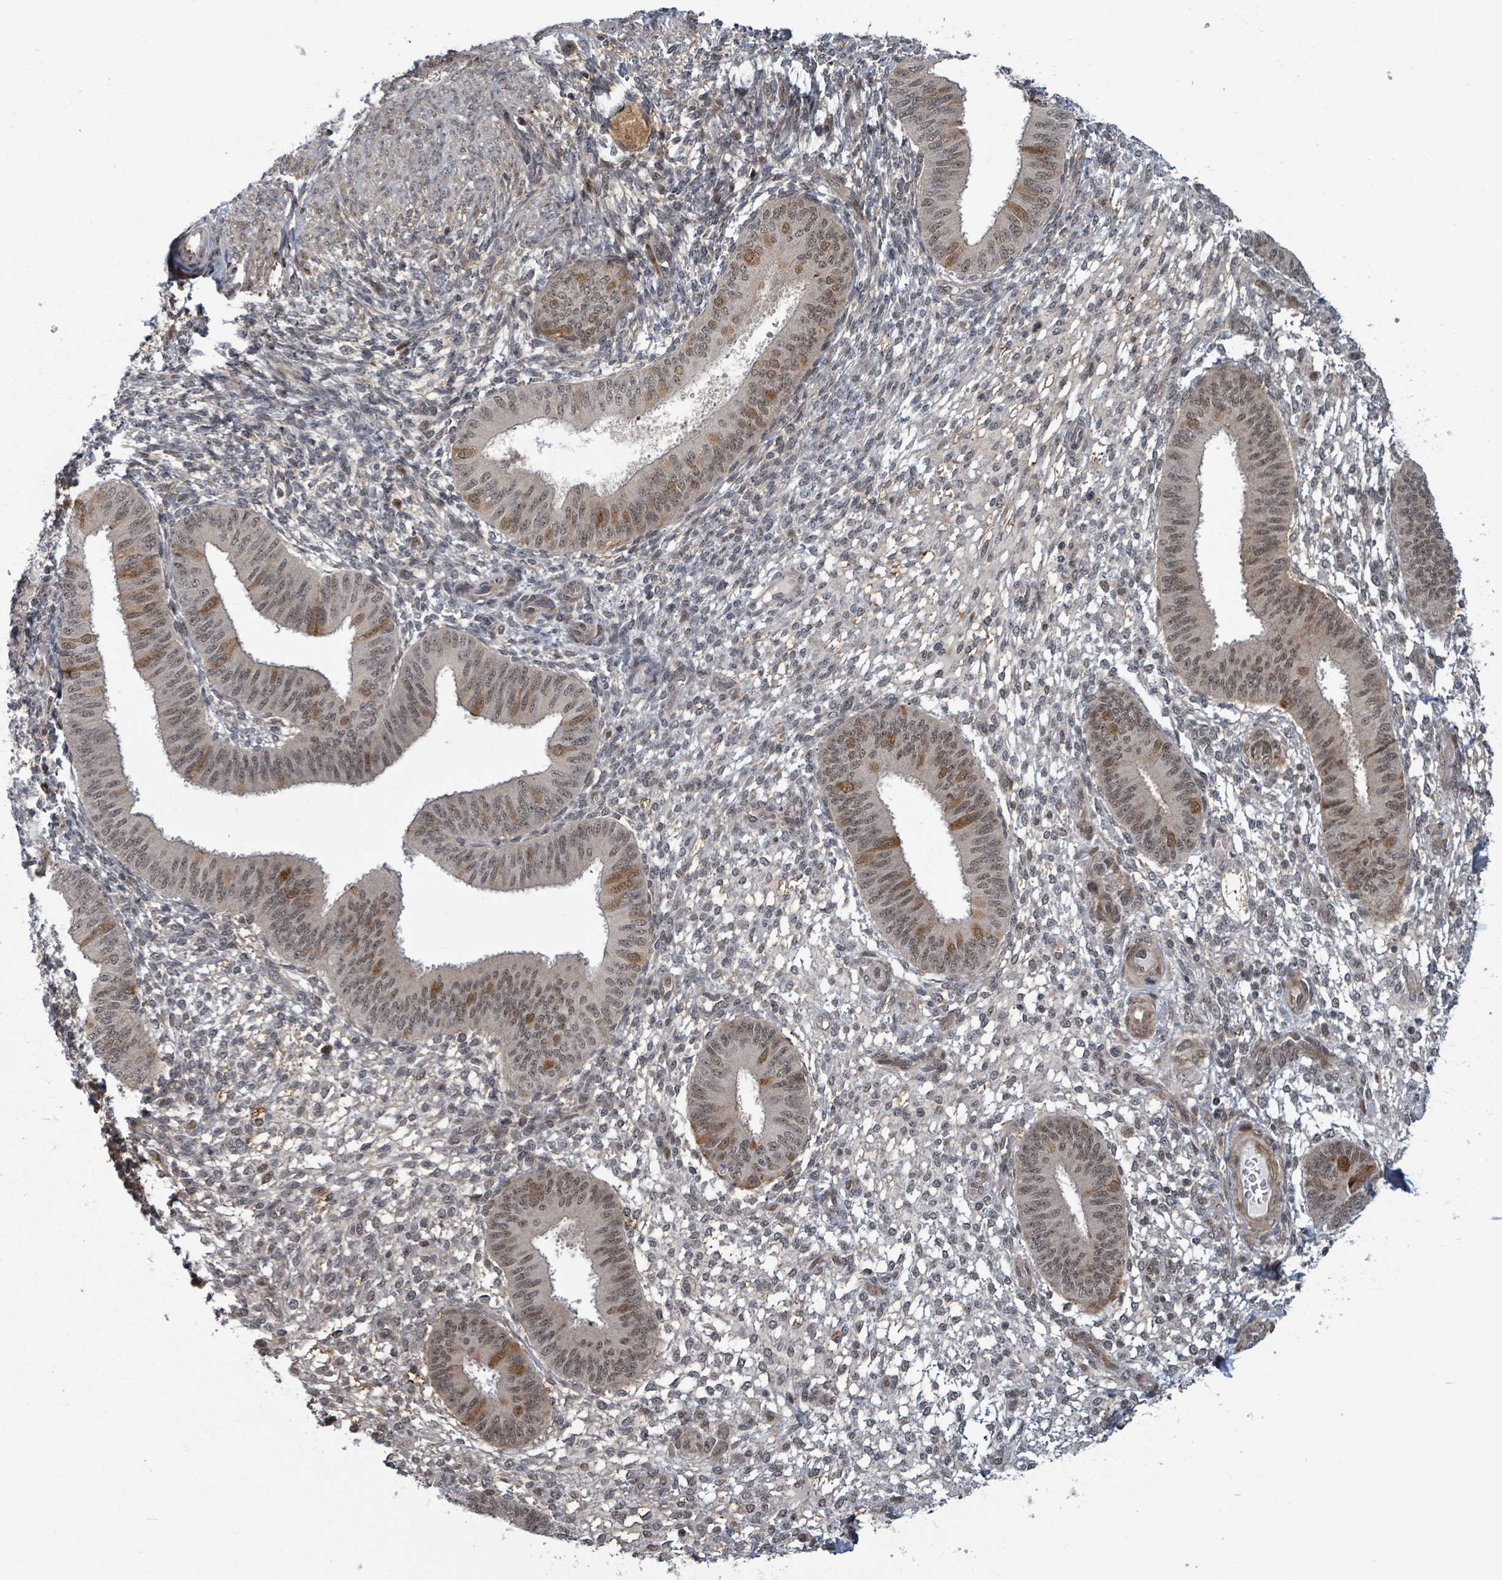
{"staining": {"intensity": "weak", "quantity": "25%-75%", "location": "nuclear"}, "tissue": "endometrium", "cell_type": "Cells in endometrial stroma", "image_type": "normal", "snomed": [{"axis": "morphology", "description": "Normal tissue, NOS"}, {"axis": "topography", "description": "Endometrium"}], "caption": "Immunohistochemistry (IHC) (DAB (3,3'-diaminobenzidine)) staining of benign endometrium reveals weak nuclear protein staining in approximately 25%-75% of cells in endometrial stroma.", "gene": "GTF3C1", "patient": {"sex": "female", "age": 49}}